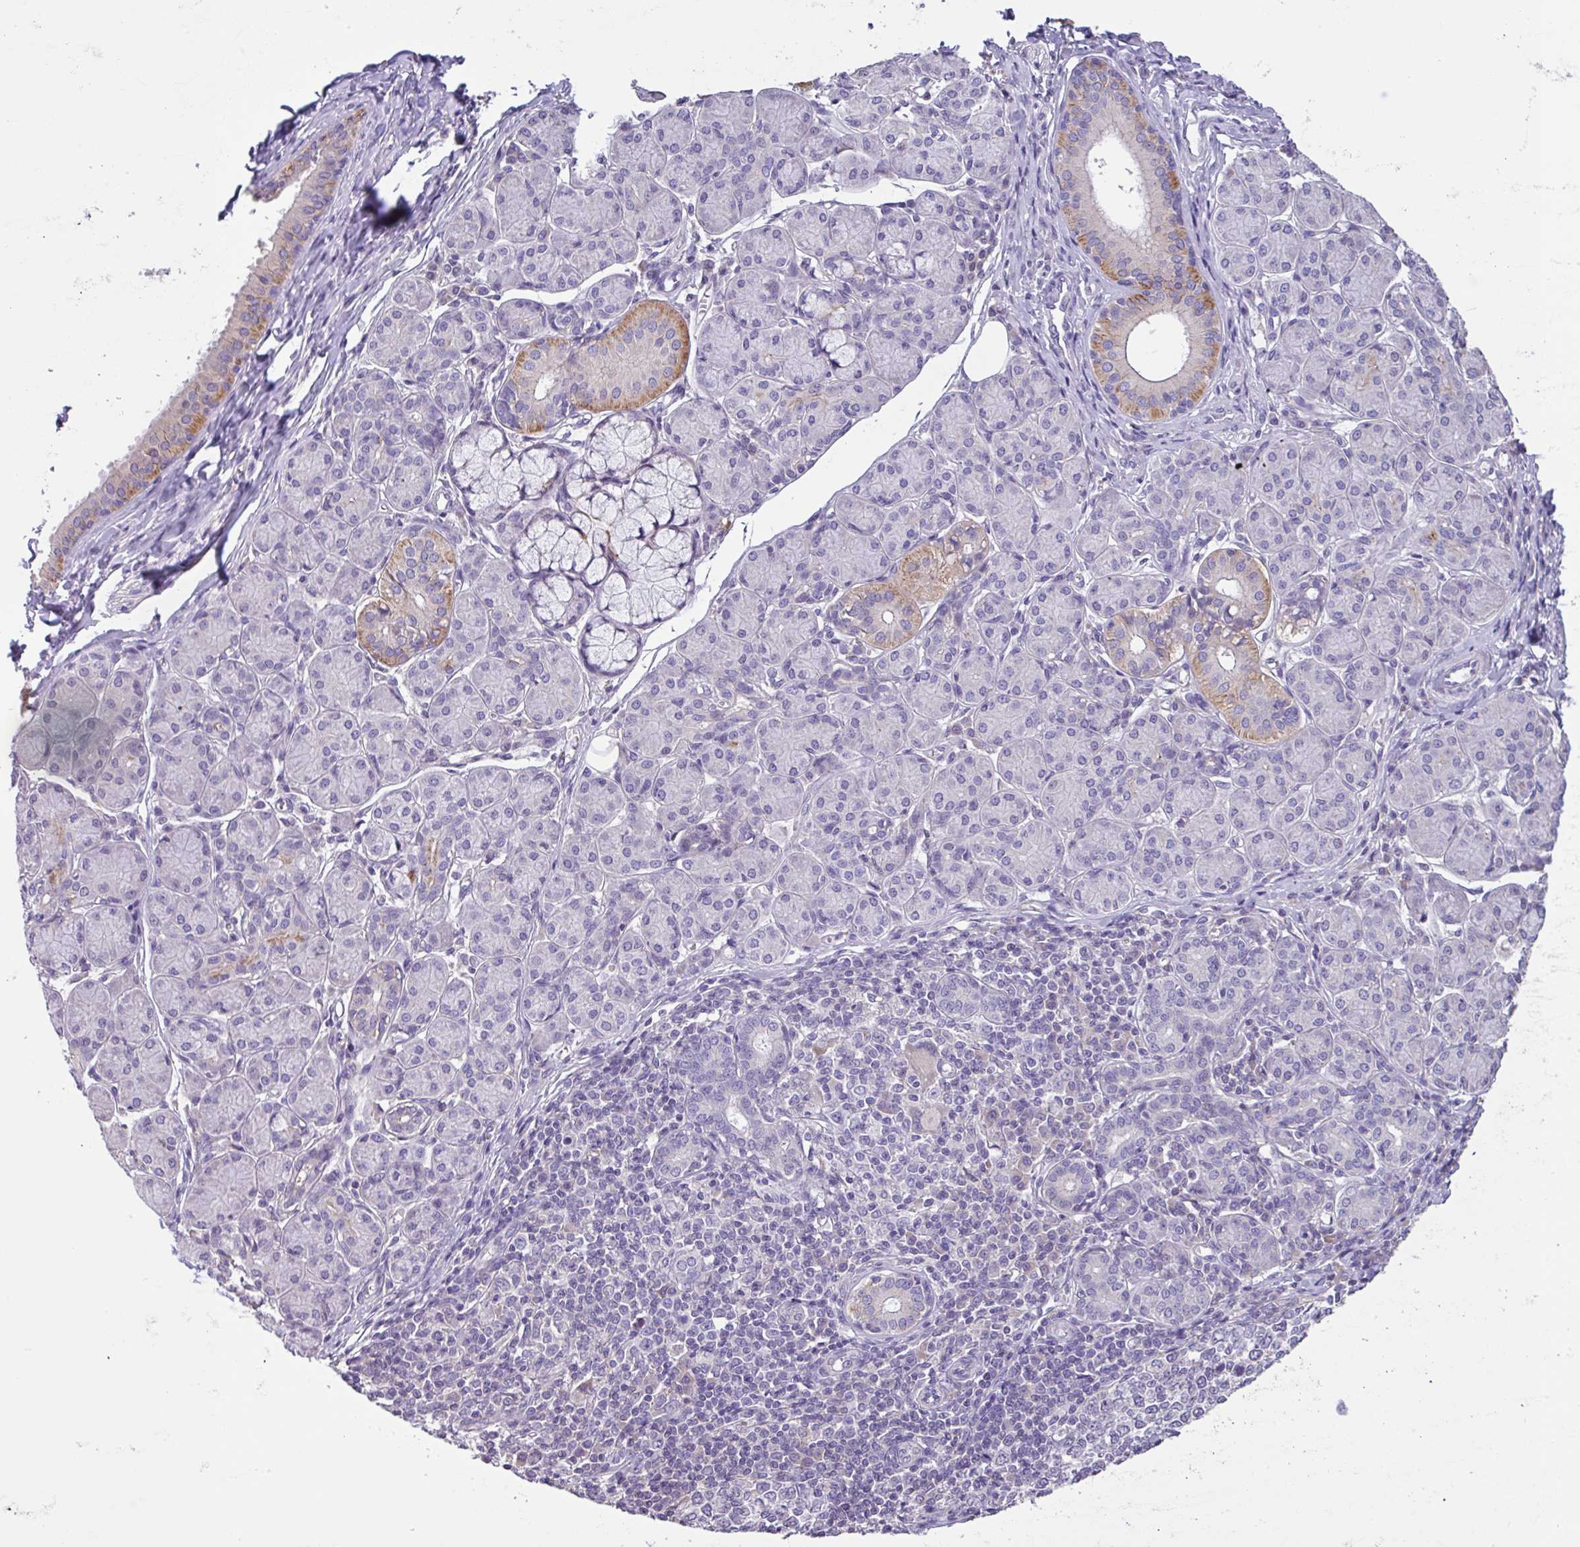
{"staining": {"intensity": "moderate", "quantity": "<25%", "location": "cytoplasmic/membranous"}, "tissue": "salivary gland", "cell_type": "Glandular cells", "image_type": "normal", "snomed": [{"axis": "morphology", "description": "Normal tissue, NOS"}, {"axis": "morphology", "description": "Inflammation, NOS"}, {"axis": "topography", "description": "Lymph node"}, {"axis": "topography", "description": "Salivary gland"}], "caption": "Moderate cytoplasmic/membranous expression is seen in approximately <25% of glandular cells in benign salivary gland. The protein of interest is shown in brown color, while the nuclei are stained blue.", "gene": "SFTPB", "patient": {"sex": "male", "age": 3}}